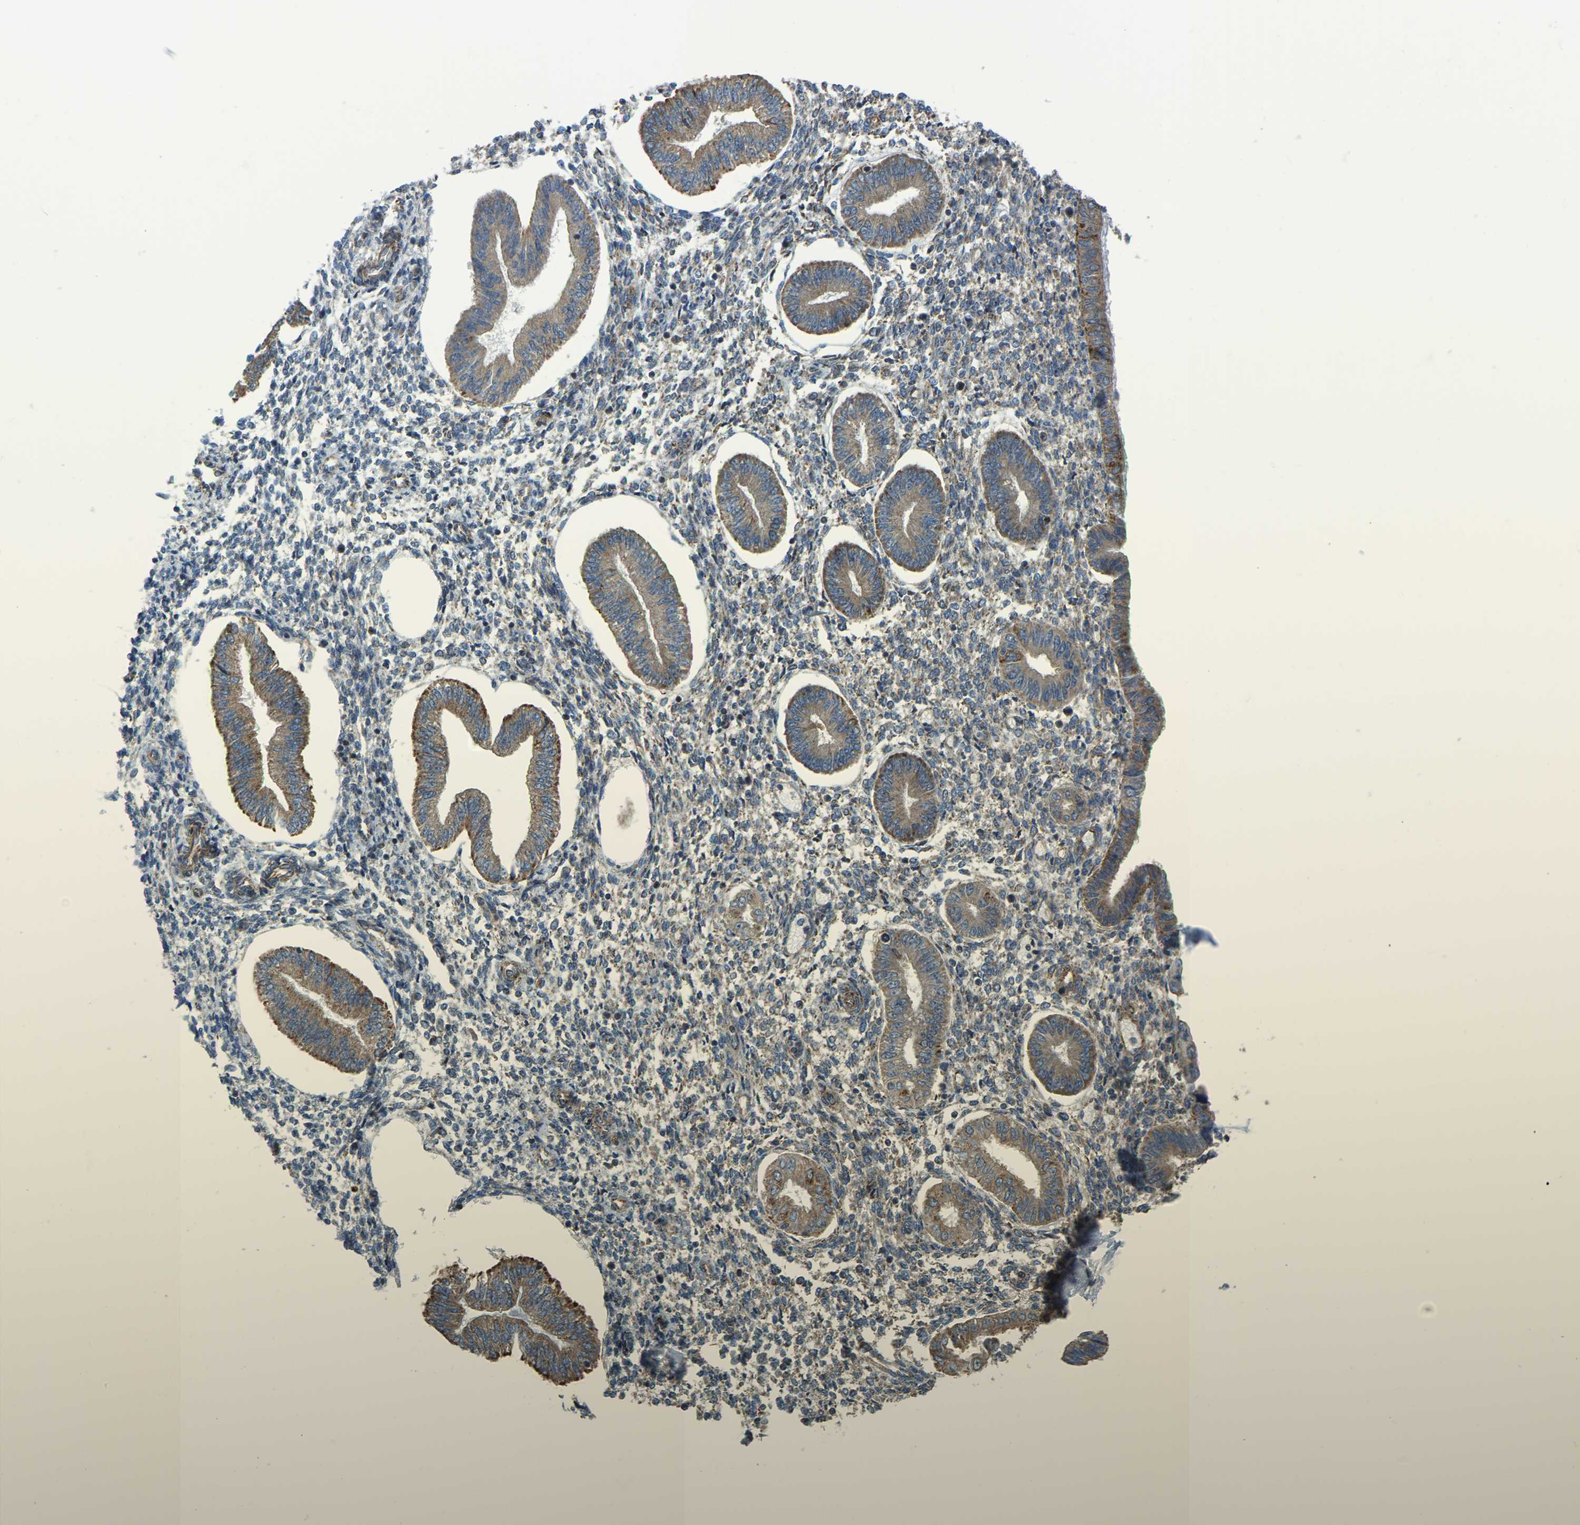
{"staining": {"intensity": "weak", "quantity": "25%-75%", "location": "cytoplasmic/membranous"}, "tissue": "endometrium", "cell_type": "Cells in endometrial stroma", "image_type": "normal", "snomed": [{"axis": "morphology", "description": "Normal tissue, NOS"}, {"axis": "topography", "description": "Endometrium"}], "caption": "This histopathology image shows immunohistochemistry (IHC) staining of benign human endometrium, with low weak cytoplasmic/membranous positivity in about 25%-75% of cells in endometrial stroma.", "gene": "PSMD7", "patient": {"sex": "female", "age": 50}}